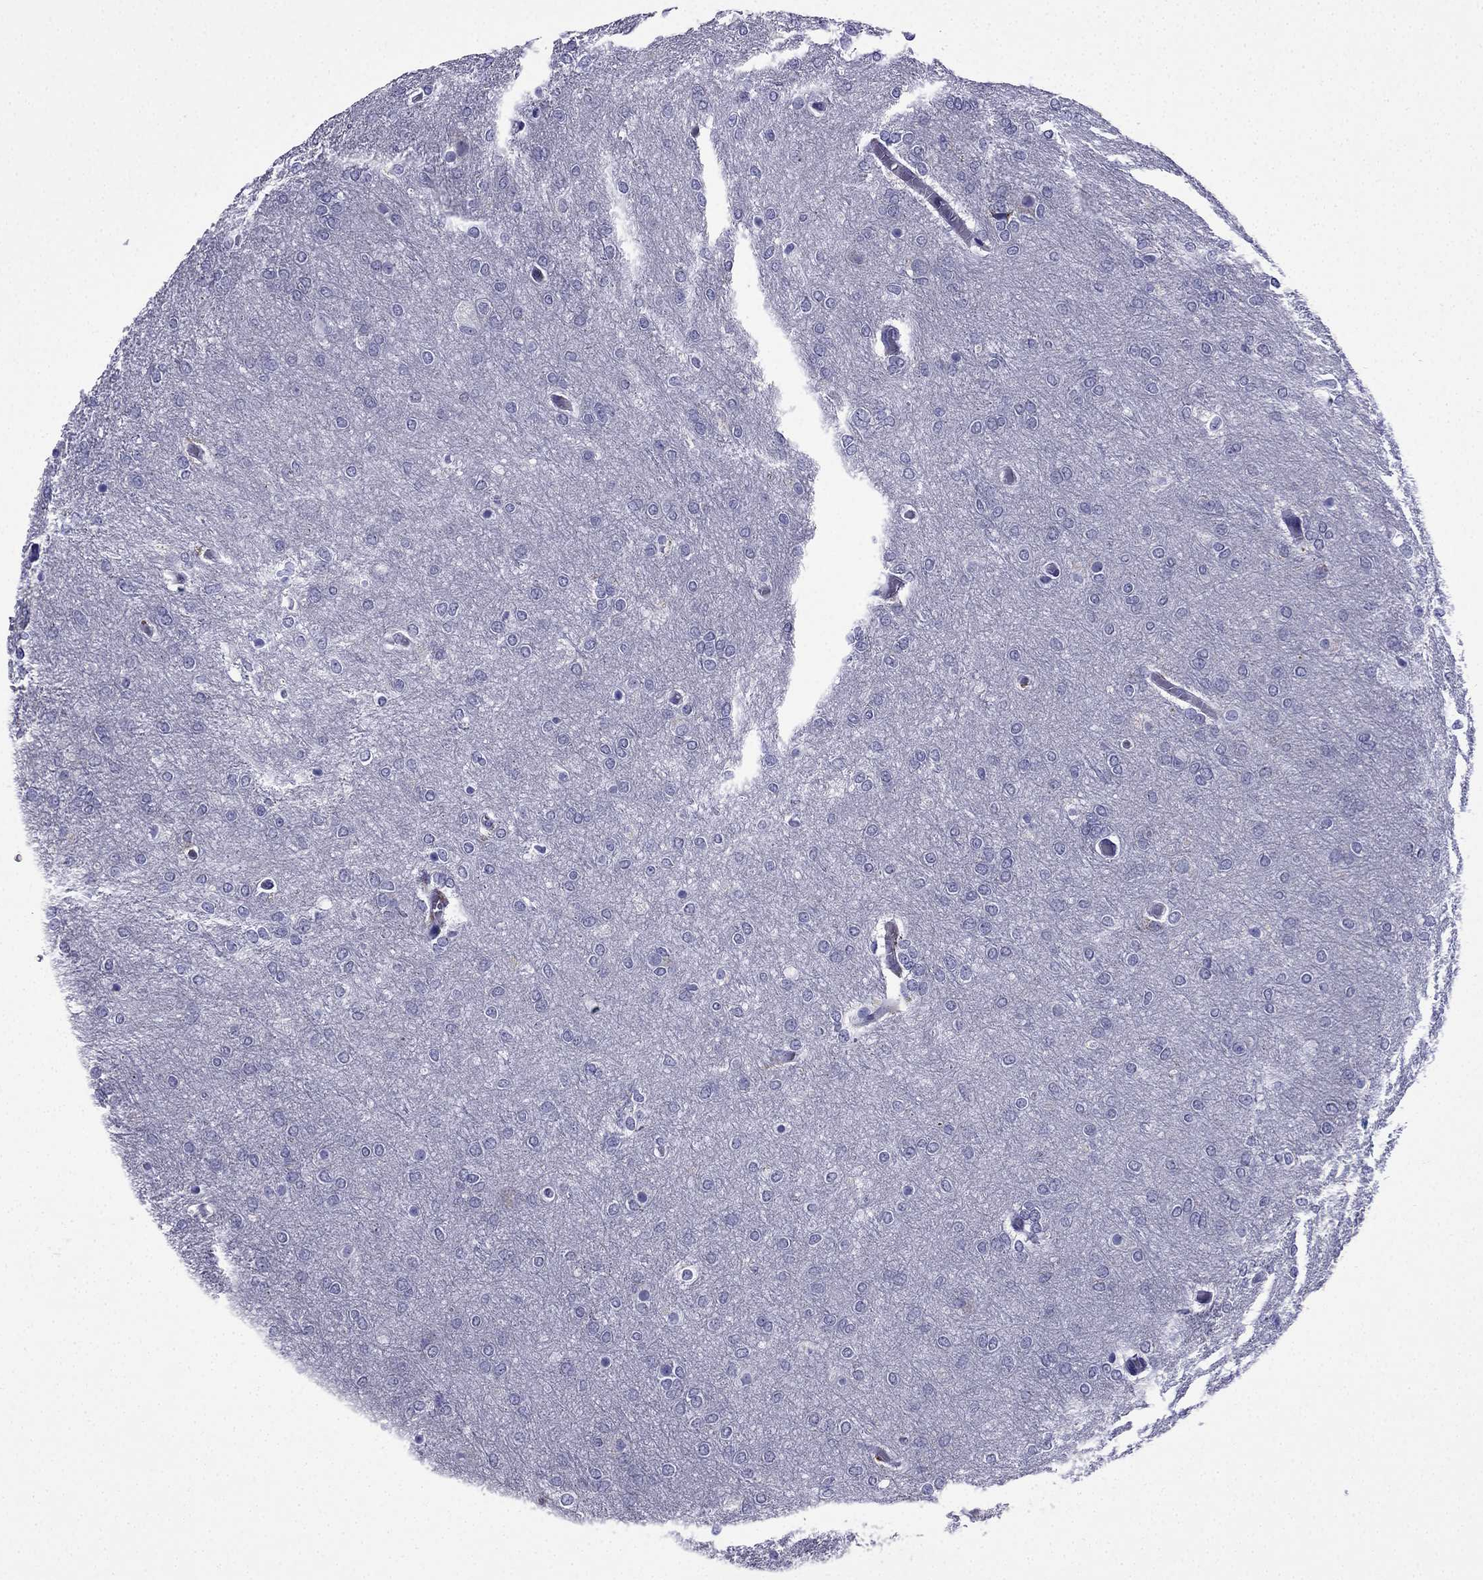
{"staining": {"intensity": "negative", "quantity": "none", "location": "none"}, "tissue": "glioma", "cell_type": "Tumor cells", "image_type": "cancer", "snomed": [{"axis": "morphology", "description": "Glioma, malignant, High grade"}, {"axis": "topography", "description": "Brain"}], "caption": "A high-resolution image shows IHC staining of high-grade glioma (malignant), which exhibits no significant expression in tumor cells.", "gene": "TSSK4", "patient": {"sex": "female", "age": 61}}